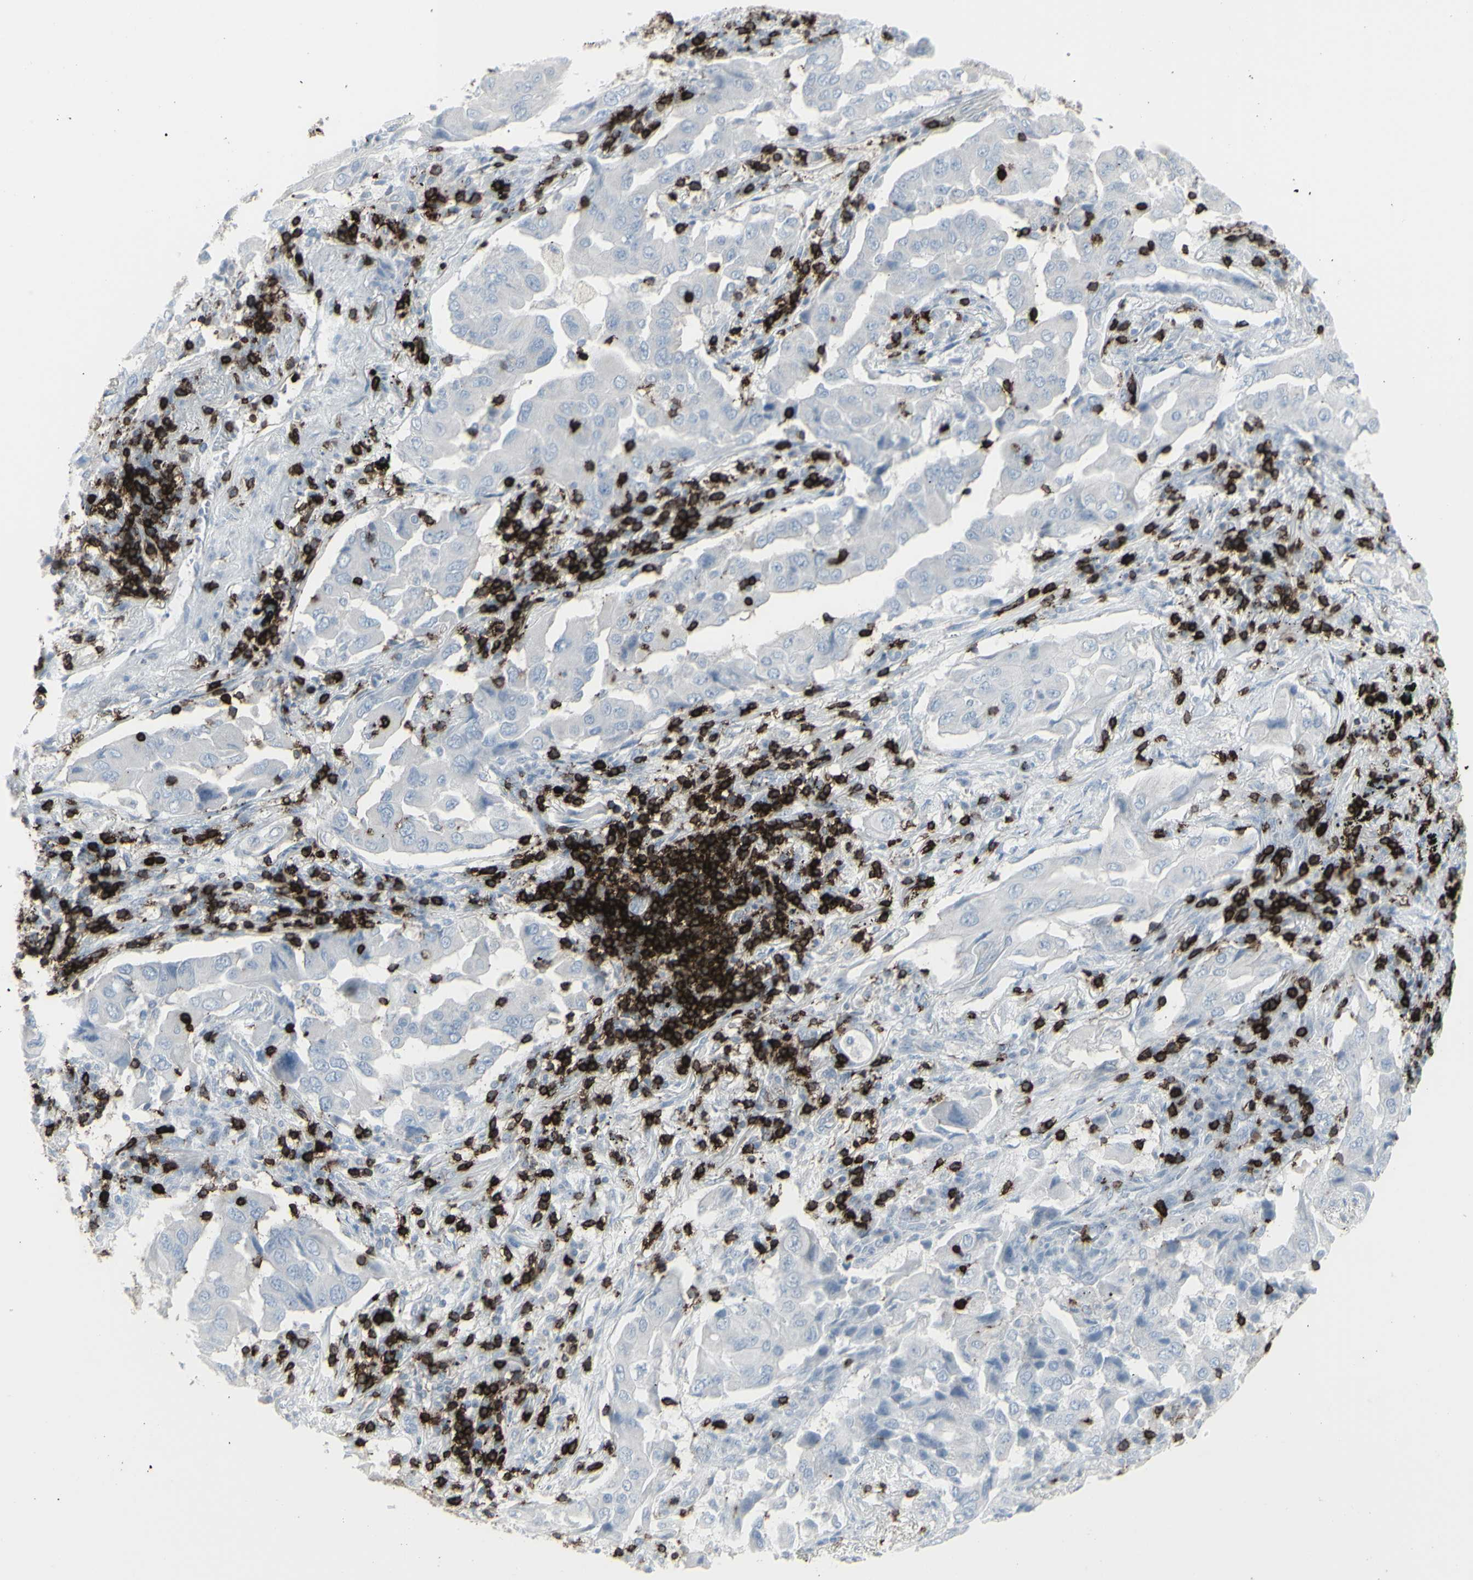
{"staining": {"intensity": "negative", "quantity": "none", "location": "none"}, "tissue": "lung cancer", "cell_type": "Tumor cells", "image_type": "cancer", "snomed": [{"axis": "morphology", "description": "Adenocarcinoma, NOS"}, {"axis": "topography", "description": "Lung"}], "caption": "Tumor cells show no significant protein expression in lung cancer.", "gene": "CD247", "patient": {"sex": "female", "age": 65}}